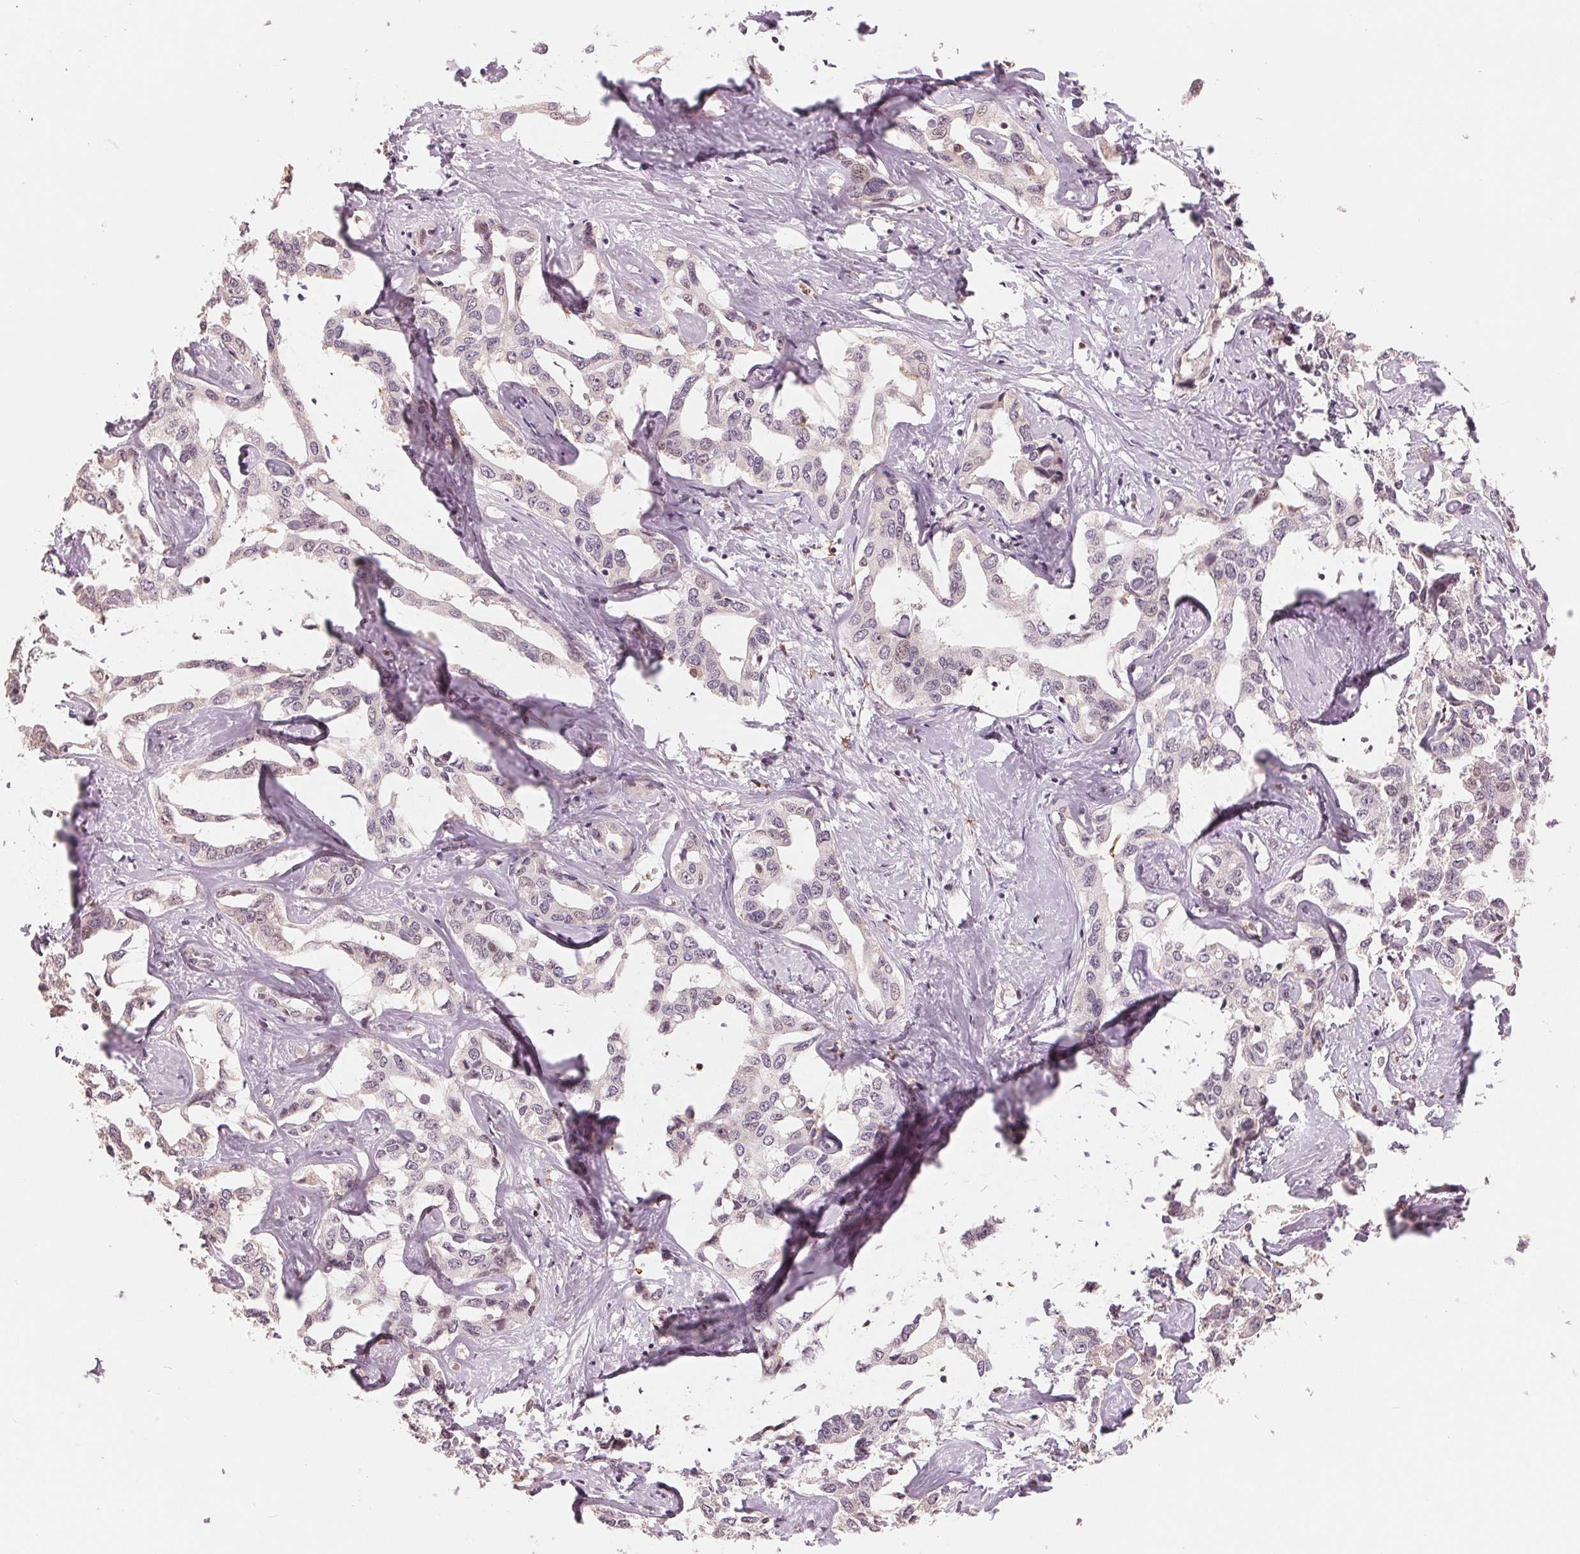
{"staining": {"intensity": "negative", "quantity": "none", "location": "none"}, "tissue": "liver cancer", "cell_type": "Tumor cells", "image_type": "cancer", "snomed": [{"axis": "morphology", "description": "Cholangiocarcinoma"}, {"axis": "topography", "description": "Liver"}], "caption": "Immunohistochemical staining of liver cancer (cholangiocarcinoma) reveals no significant positivity in tumor cells.", "gene": "IL9R", "patient": {"sex": "male", "age": 59}}